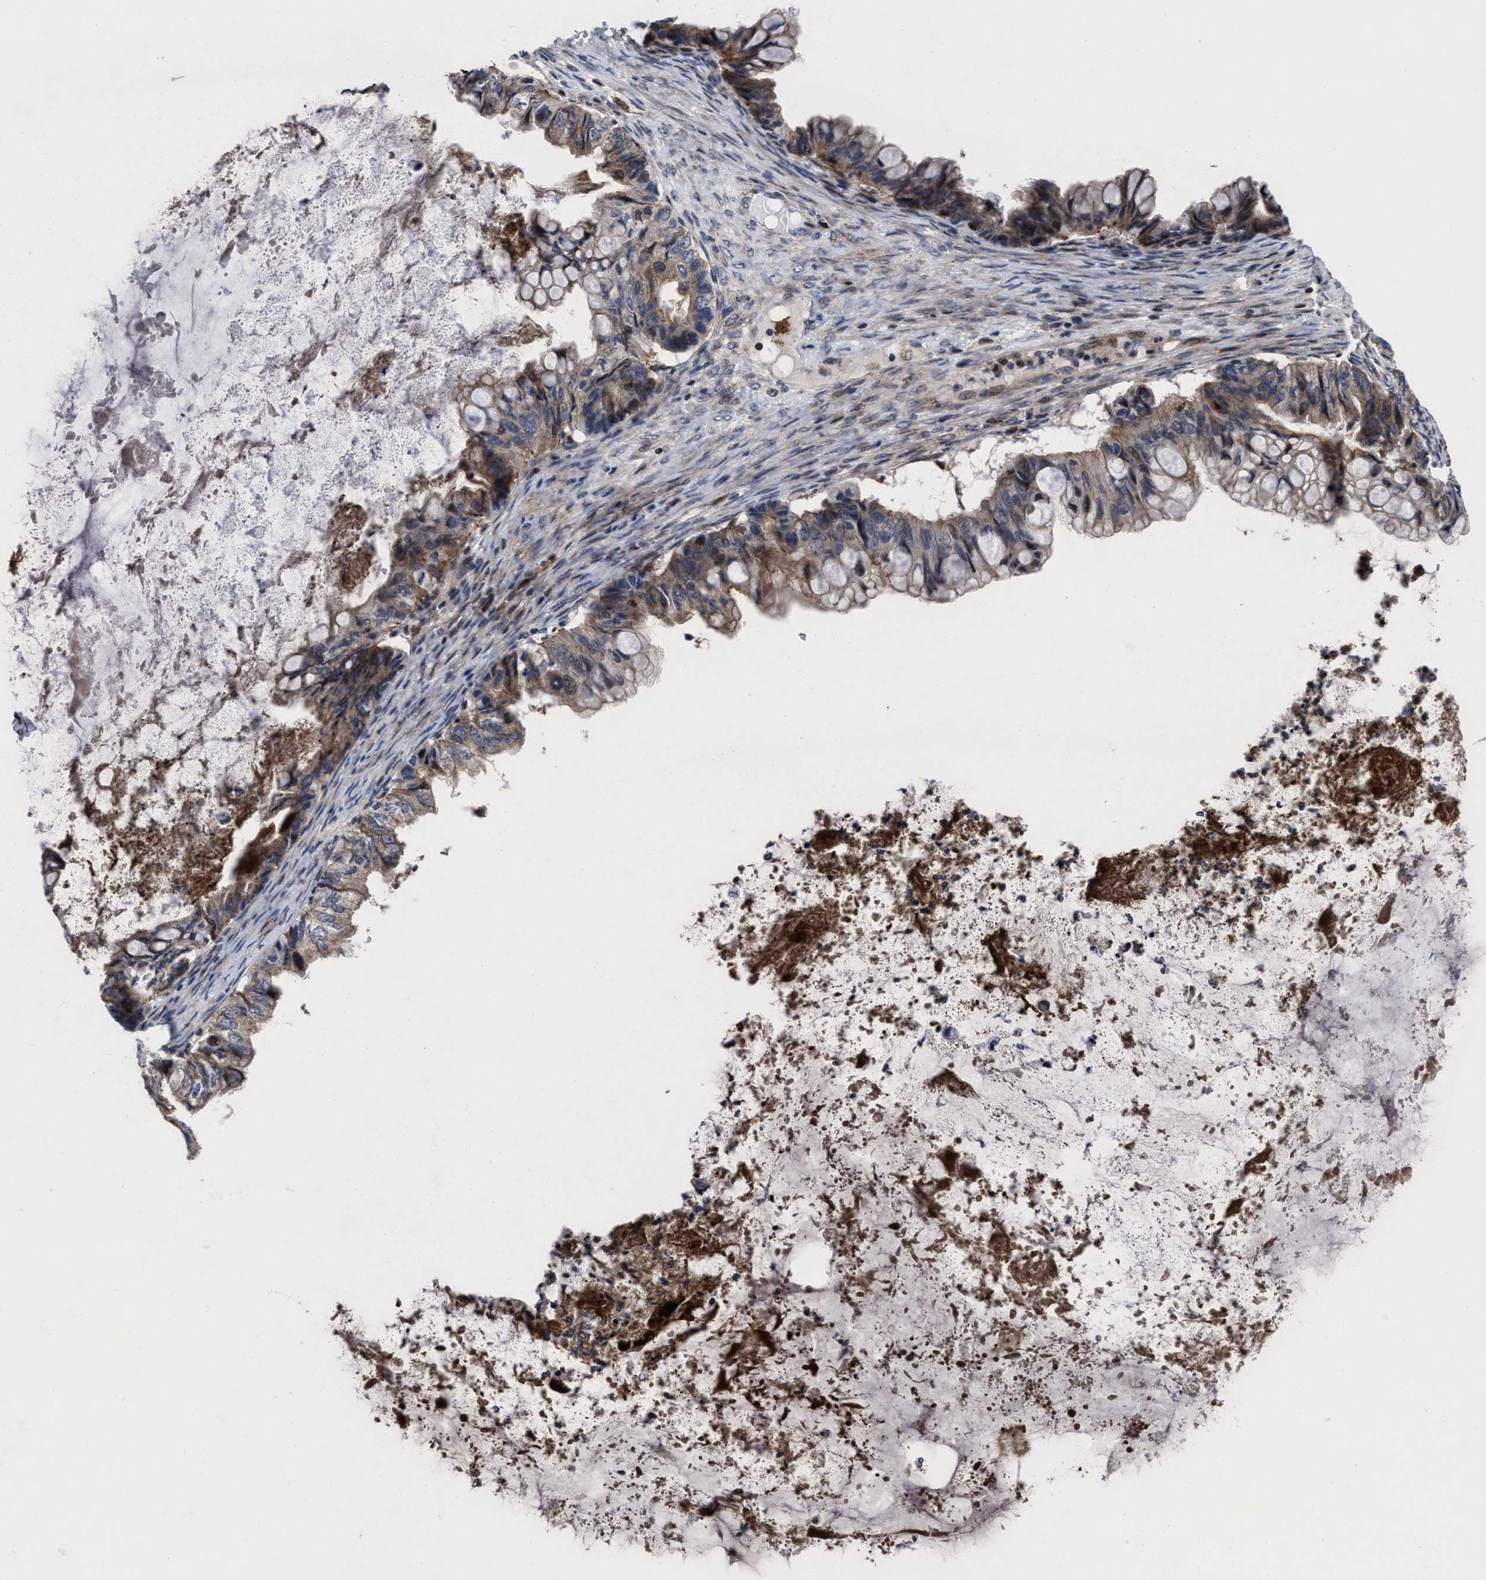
{"staining": {"intensity": "moderate", "quantity": ">75%", "location": "cytoplasmic/membranous"}, "tissue": "ovarian cancer", "cell_type": "Tumor cells", "image_type": "cancer", "snomed": [{"axis": "morphology", "description": "Cystadenocarcinoma, mucinous, NOS"}, {"axis": "topography", "description": "Ovary"}], "caption": "An image of human ovarian mucinous cystadenocarcinoma stained for a protein displays moderate cytoplasmic/membranous brown staining in tumor cells.", "gene": "MRPL50", "patient": {"sex": "female", "age": 80}}